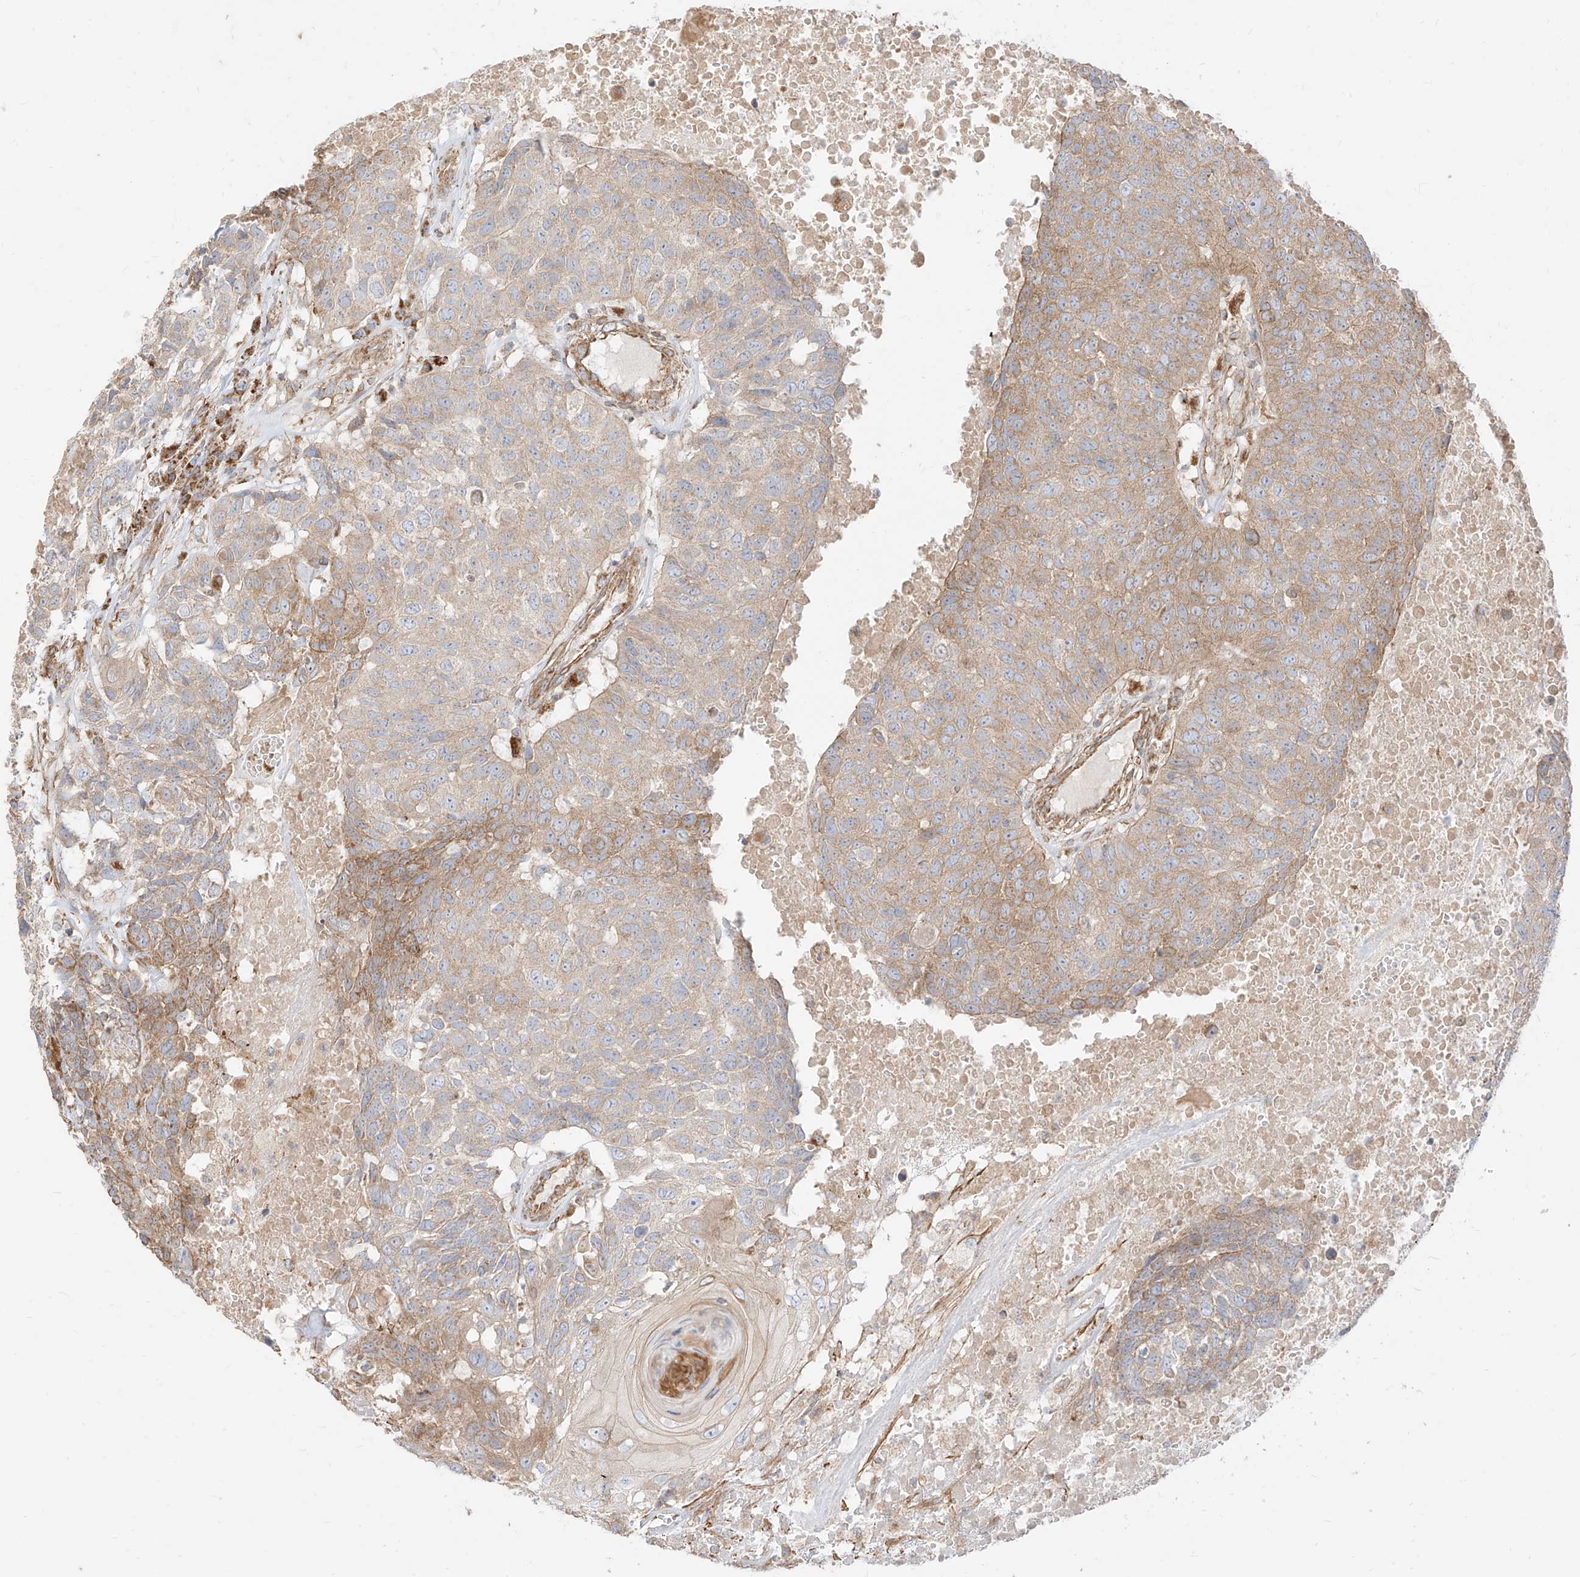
{"staining": {"intensity": "weak", "quantity": "25%-75%", "location": "cytoplasmic/membranous"}, "tissue": "head and neck cancer", "cell_type": "Tumor cells", "image_type": "cancer", "snomed": [{"axis": "morphology", "description": "Squamous cell carcinoma, NOS"}, {"axis": "topography", "description": "Head-Neck"}], "caption": "High-power microscopy captured an IHC photomicrograph of head and neck squamous cell carcinoma, revealing weak cytoplasmic/membranous positivity in about 25%-75% of tumor cells.", "gene": "PLCL1", "patient": {"sex": "male", "age": 66}}